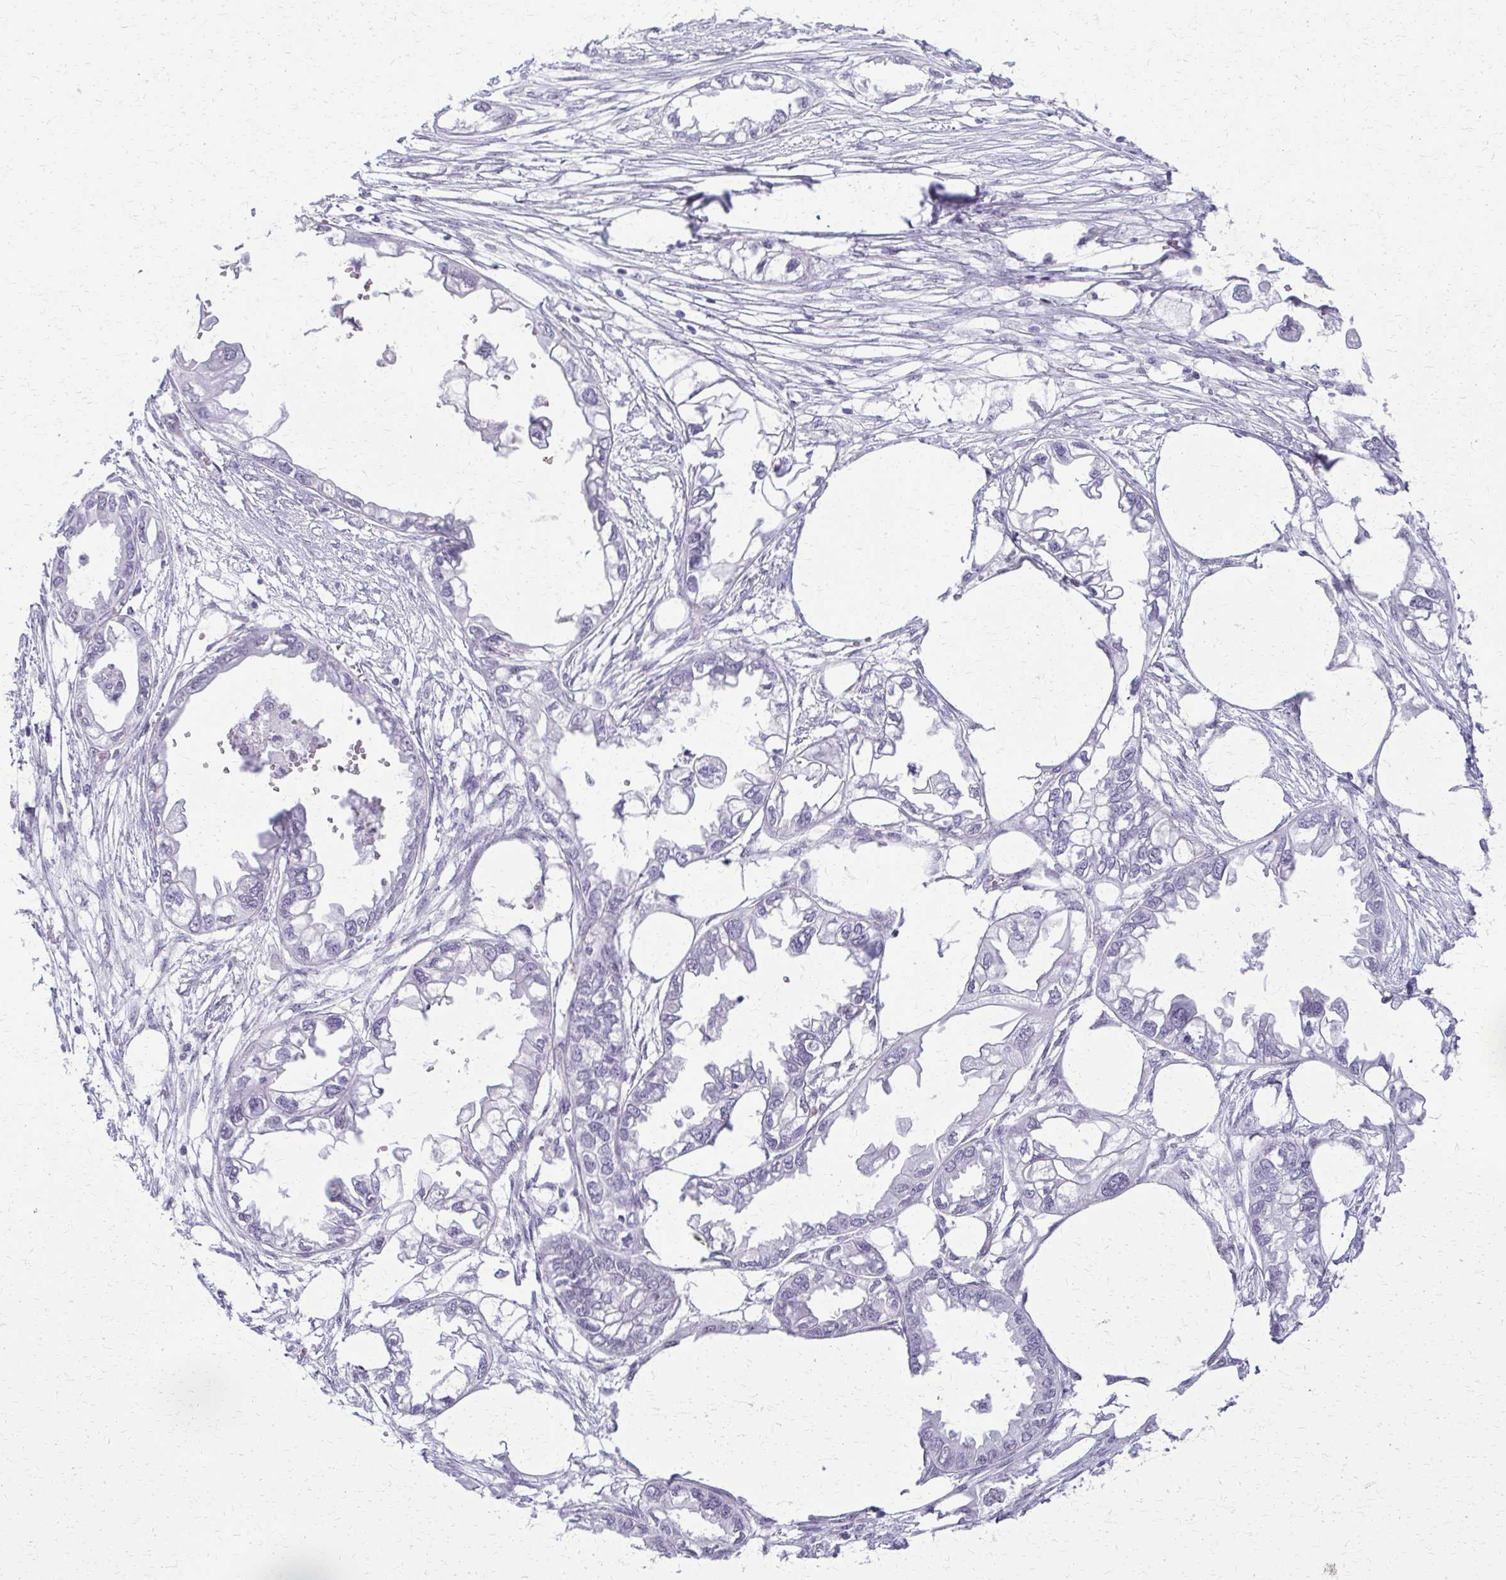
{"staining": {"intensity": "negative", "quantity": "none", "location": "none"}, "tissue": "endometrial cancer", "cell_type": "Tumor cells", "image_type": "cancer", "snomed": [{"axis": "morphology", "description": "Adenocarcinoma, NOS"}, {"axis": "morphology", "description": "Adenocarcinoma, metastatic, NOS"}, {"axis": "topography", "description": "Adipose tissue"}, {"axis": "topography", "description": "Endometrium"}], "caption": "Image shows no significant protein staining in tumor cells of endometrial cancer (metastatic adenocarcinoma).", "gene": "FAM162B", "patient": {"sex": "female", "age": 67}}